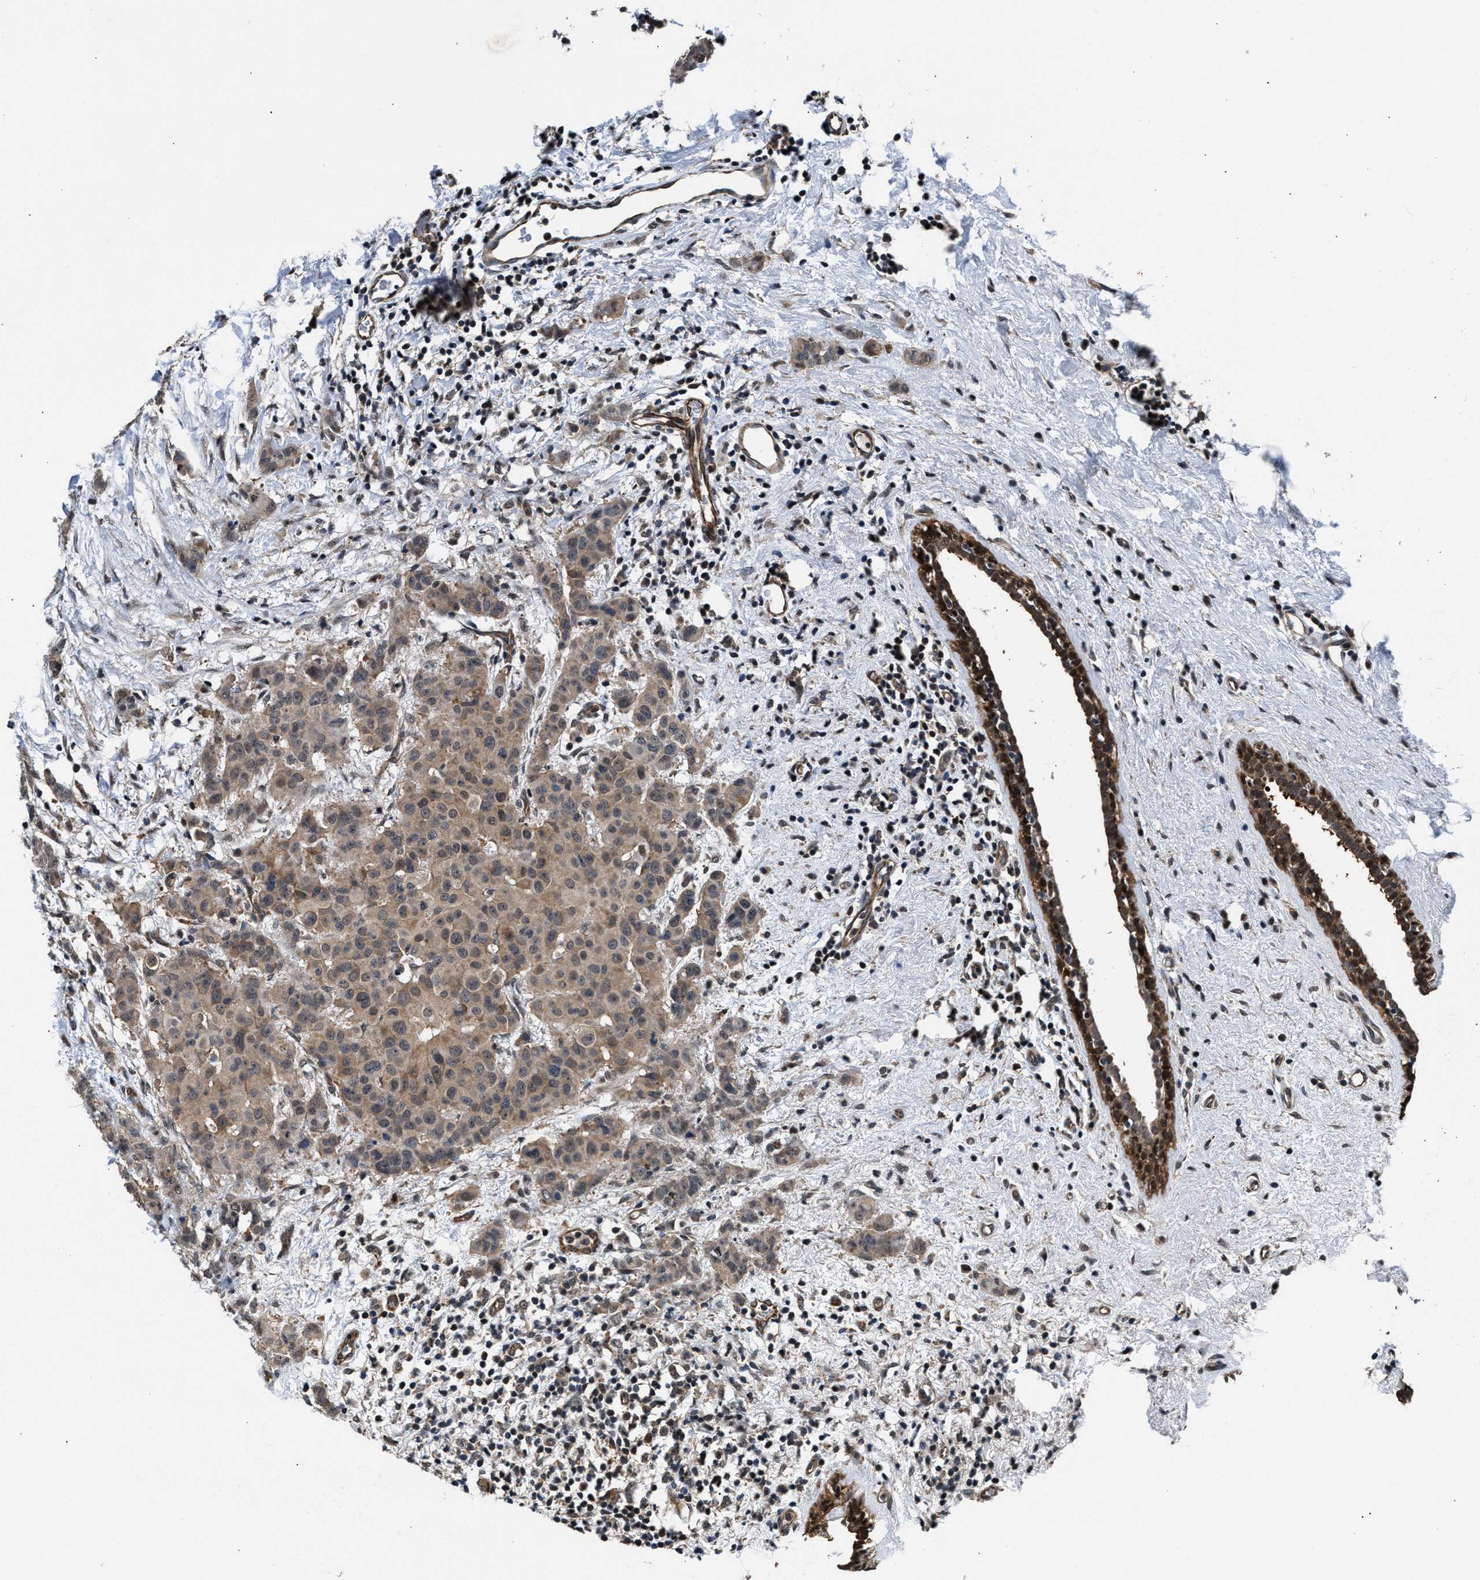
{"staining": {"intensity": "weak", "quantity": ">75%", "location": "cytoplasmic/membranous"}, "tissue": "breast cancer", "cell_type": "Tumor cells", "image_type": "cancer", "snomed": [{"axis": "morphology", "description": "Normal tissue, NOS"}, {"axis": "morphology", "description": "Duct carcinoma"}, {"axis": "topography", "description": "Breast"}], "caption": "DAB (3,3'-diaminobenzidine) immunohistochemical staining of human breast cancer (intraductal carcinoma) demonstrates weak cytoplasmic/membranous protein staining in approximately >75% of tumor cells. (DAB (3,3'-diaminobenzidine) = brown stain, brightfield microscopy at high magnification).", "gene": "RBM33", "patient": {"sex": "female", "age": 40}}